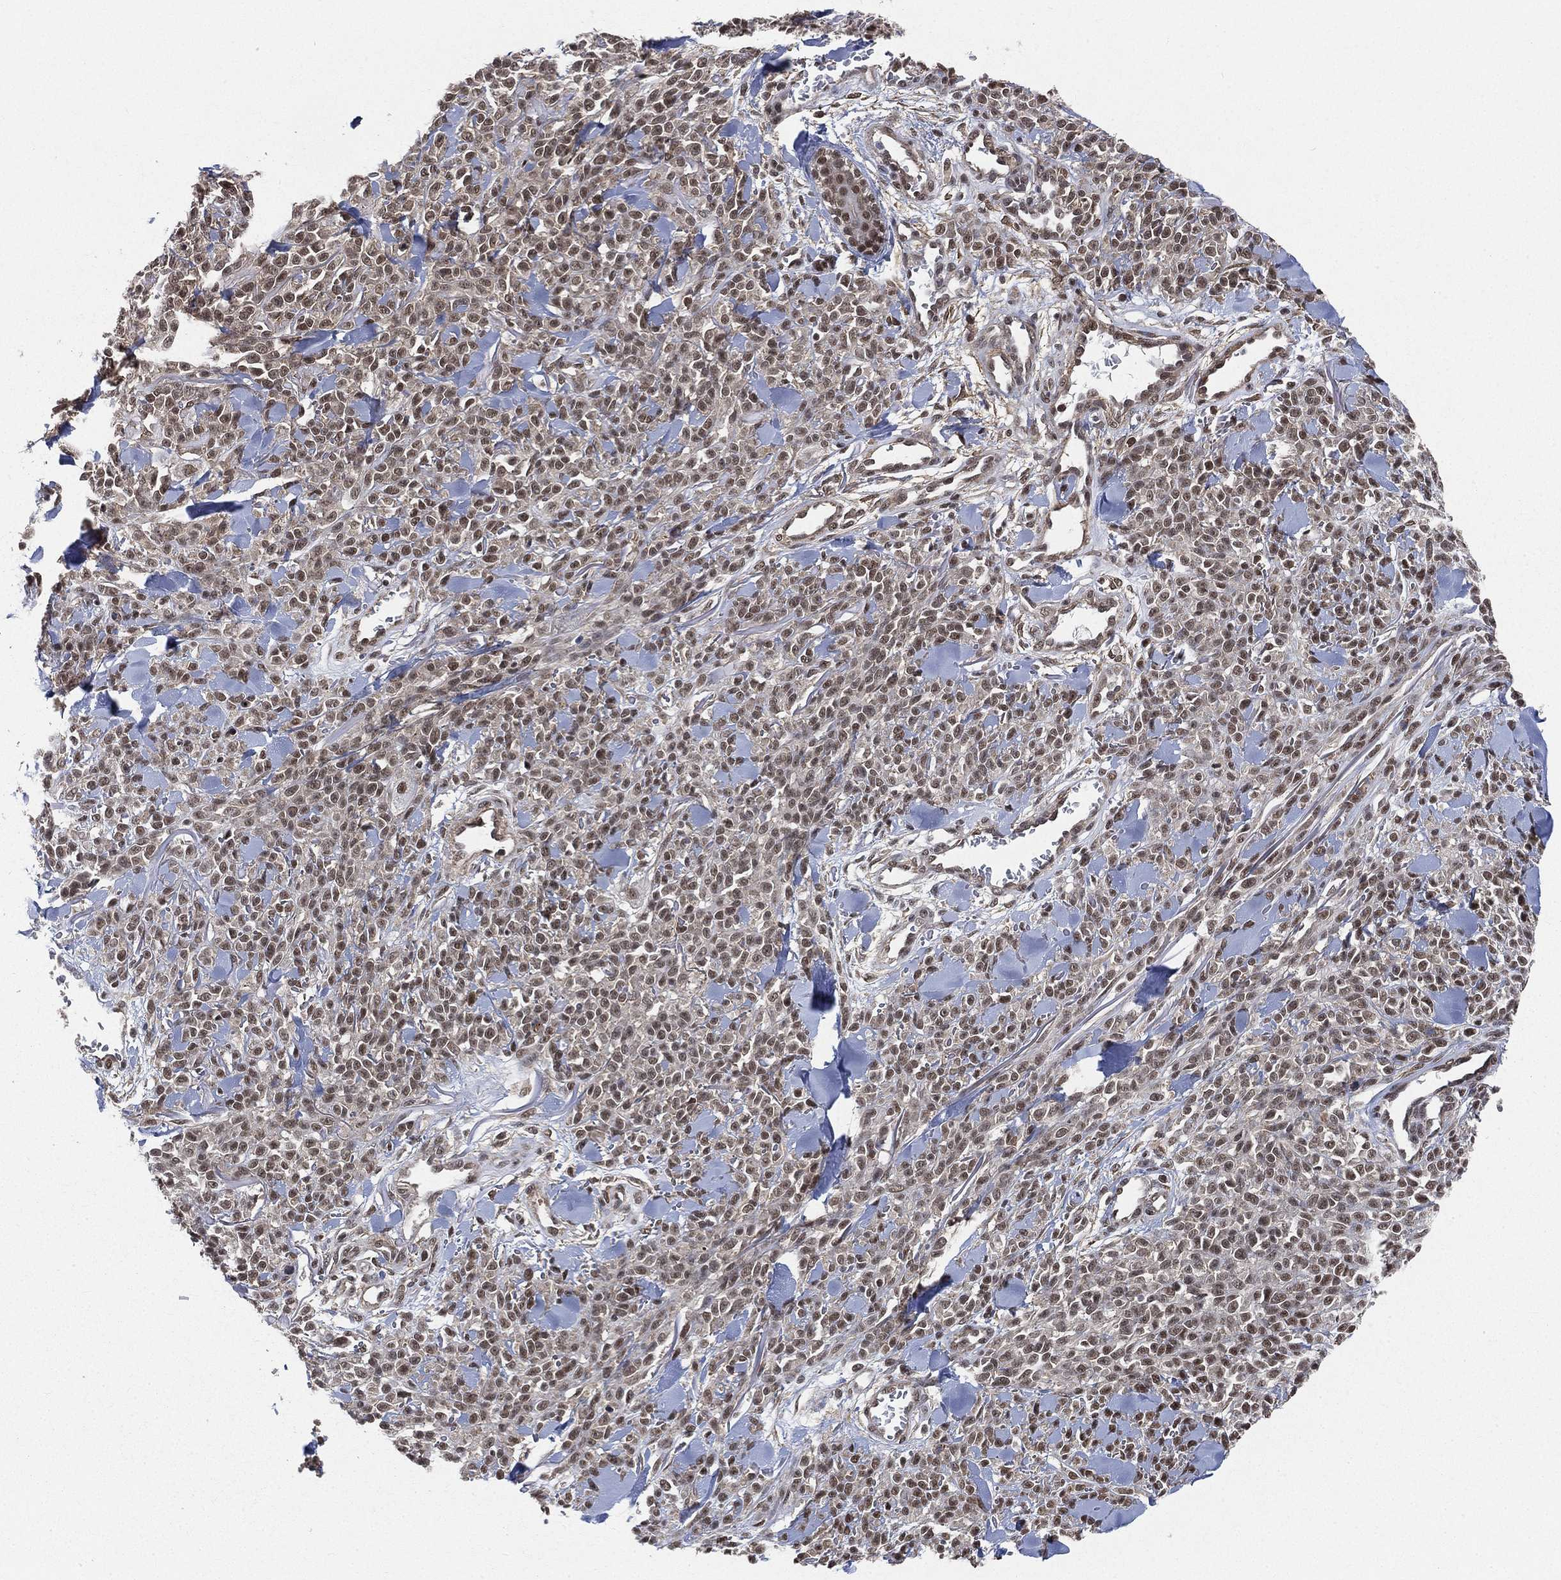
{"staining": {"intensity": "moderate", "quantity": ">75%", "location": "nuclear"}, "tissue": "melanoma", "cell_type": "Tumor cells", "image_type": "cancer", "snomed": [{"axis": "morphology", "description": "Malignant melanoma, NOS"}, {"axis": "topography", "description": "Skin"}, {"axis": "topography", "description": "Skin of trunk"}], "caption": "DAB immunohistochemical staining of melanoma reveals moderate nuclear protein expression in about >75% of tumor cells.", "gene": "RSRC2", "patient": {"sex": "male", "age": 74}}